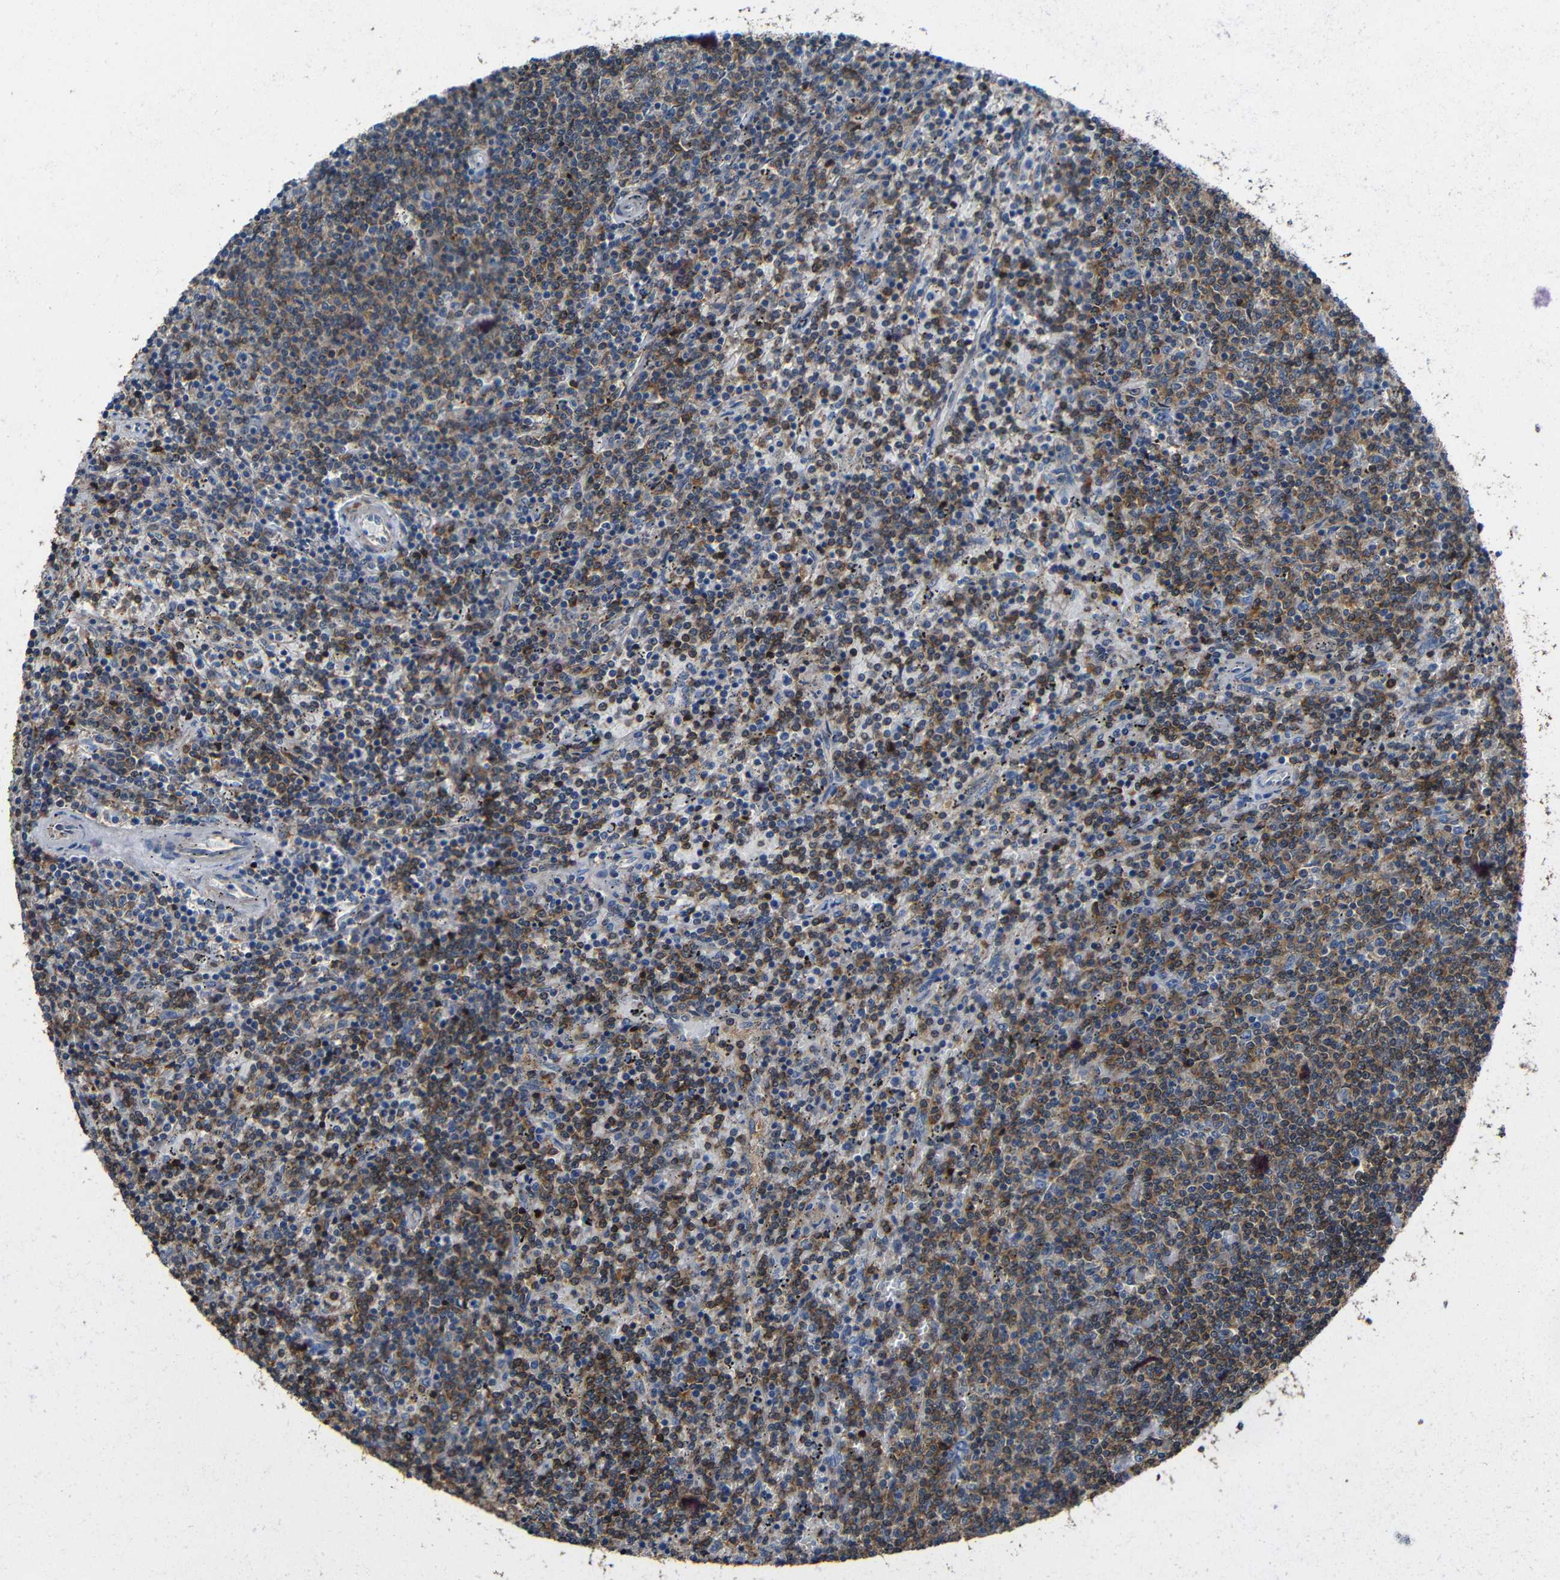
{"staining": {"intensity": "moderate", "quantity": "25%-75%", "location": "cytoplasmic/membranous"}, "tissue": "lymphoma", "cell_type": "Tumor cells", "image_type": "cancer", "snomed": [{"axis": "morphology", "description": "Malignant lymphoma, non-Hodgkin's type, Low grade"}, {"axis": "topography", "description": "Spleen"}], "caption": "Moderate cytoplasmic/membranous expression is present in about 25%-75% of tumor cells in low-grade malignant lymphoma, non-Hodgkin's type.", "gene": "GDI1", "patient": {"sex": "female", "age": 50}}